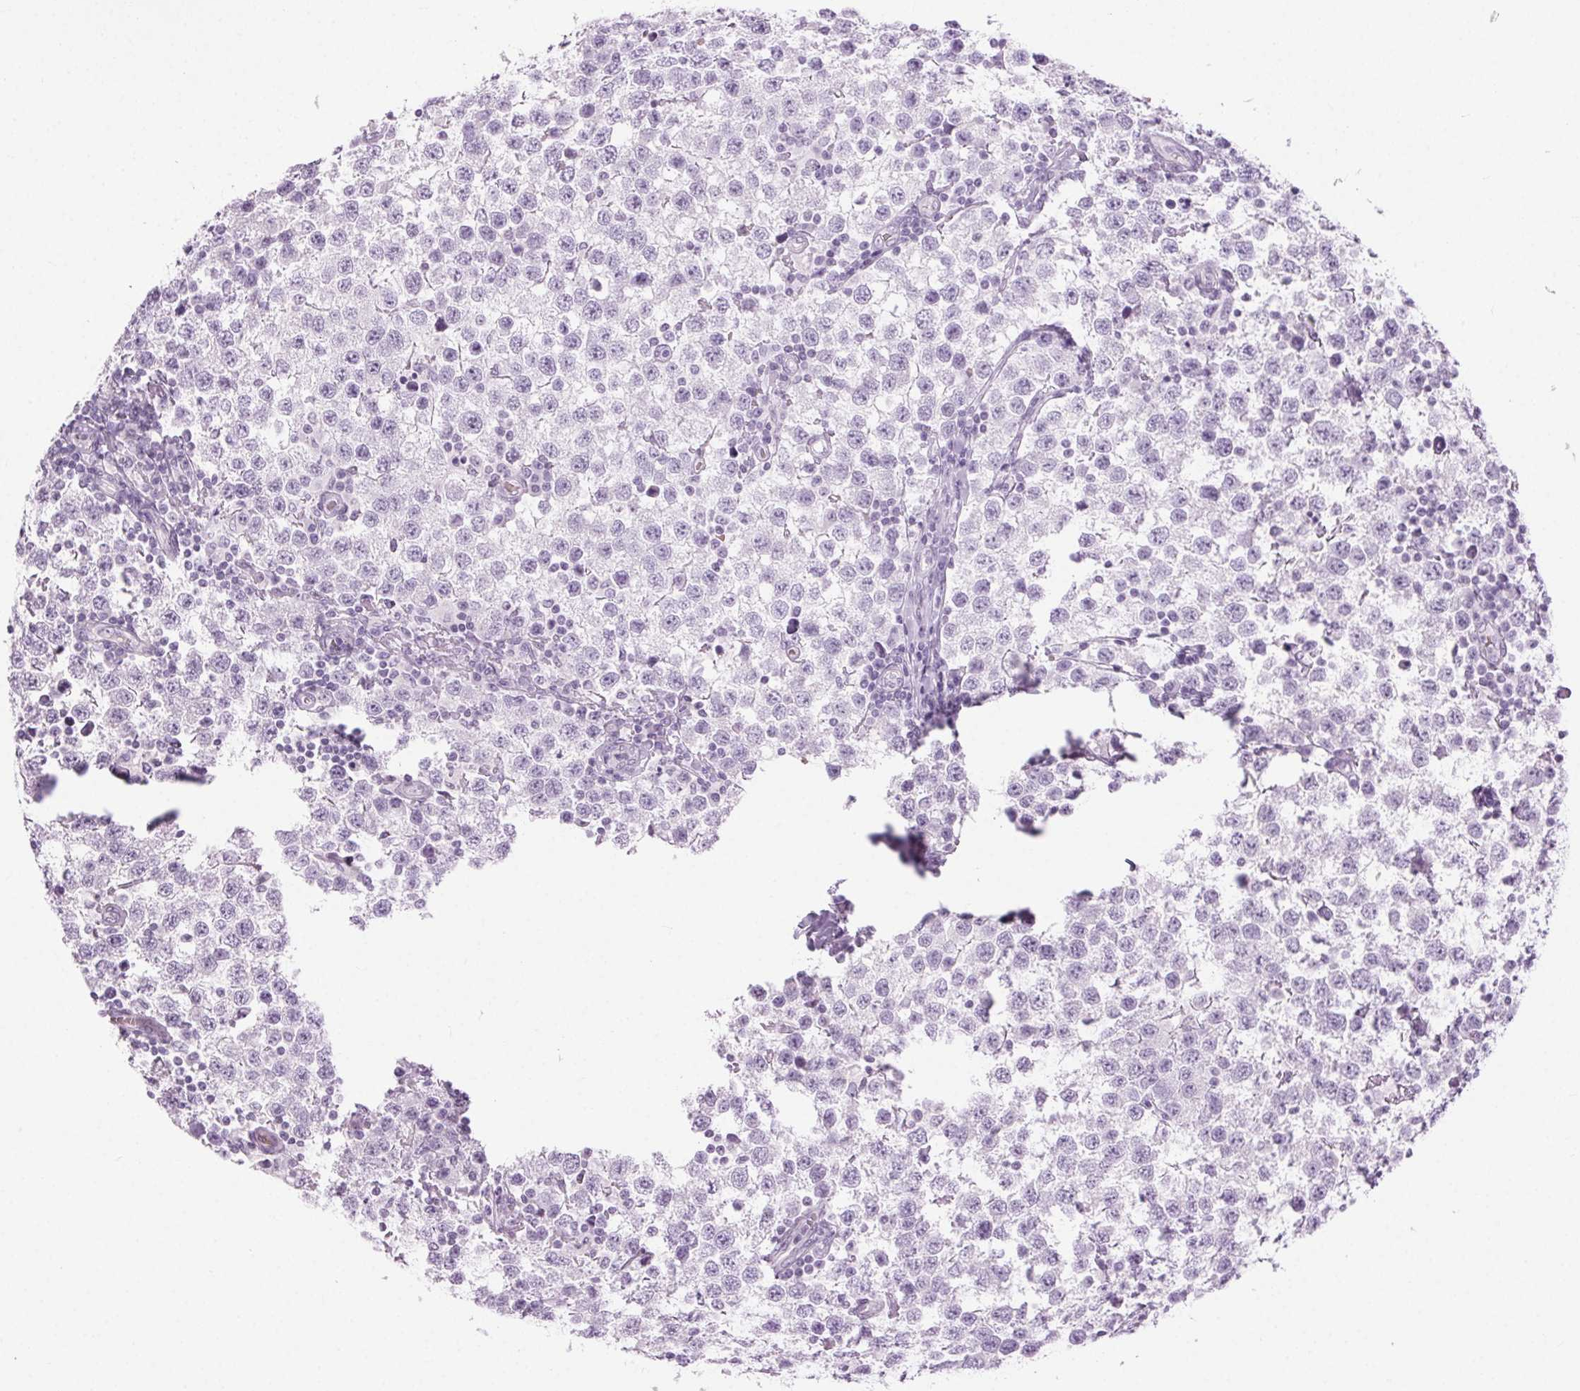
{"staining": {"intensity": "negative", "quantity": "none", "location": "none"}, "tissue": "testis cancer", "cell_type": "Tumor cells", "image_type": "cancer", "snomed": [{"axis": "morphology", "description": "Seminoma, NOS"}, {"axis": "topography", "description": "Testis"}], "caption": "The photomicrograph shows no staining of tumor cells in testis seminoma.", "gene": "BEND2", "patient": {"sex": "male", "age": 34}}